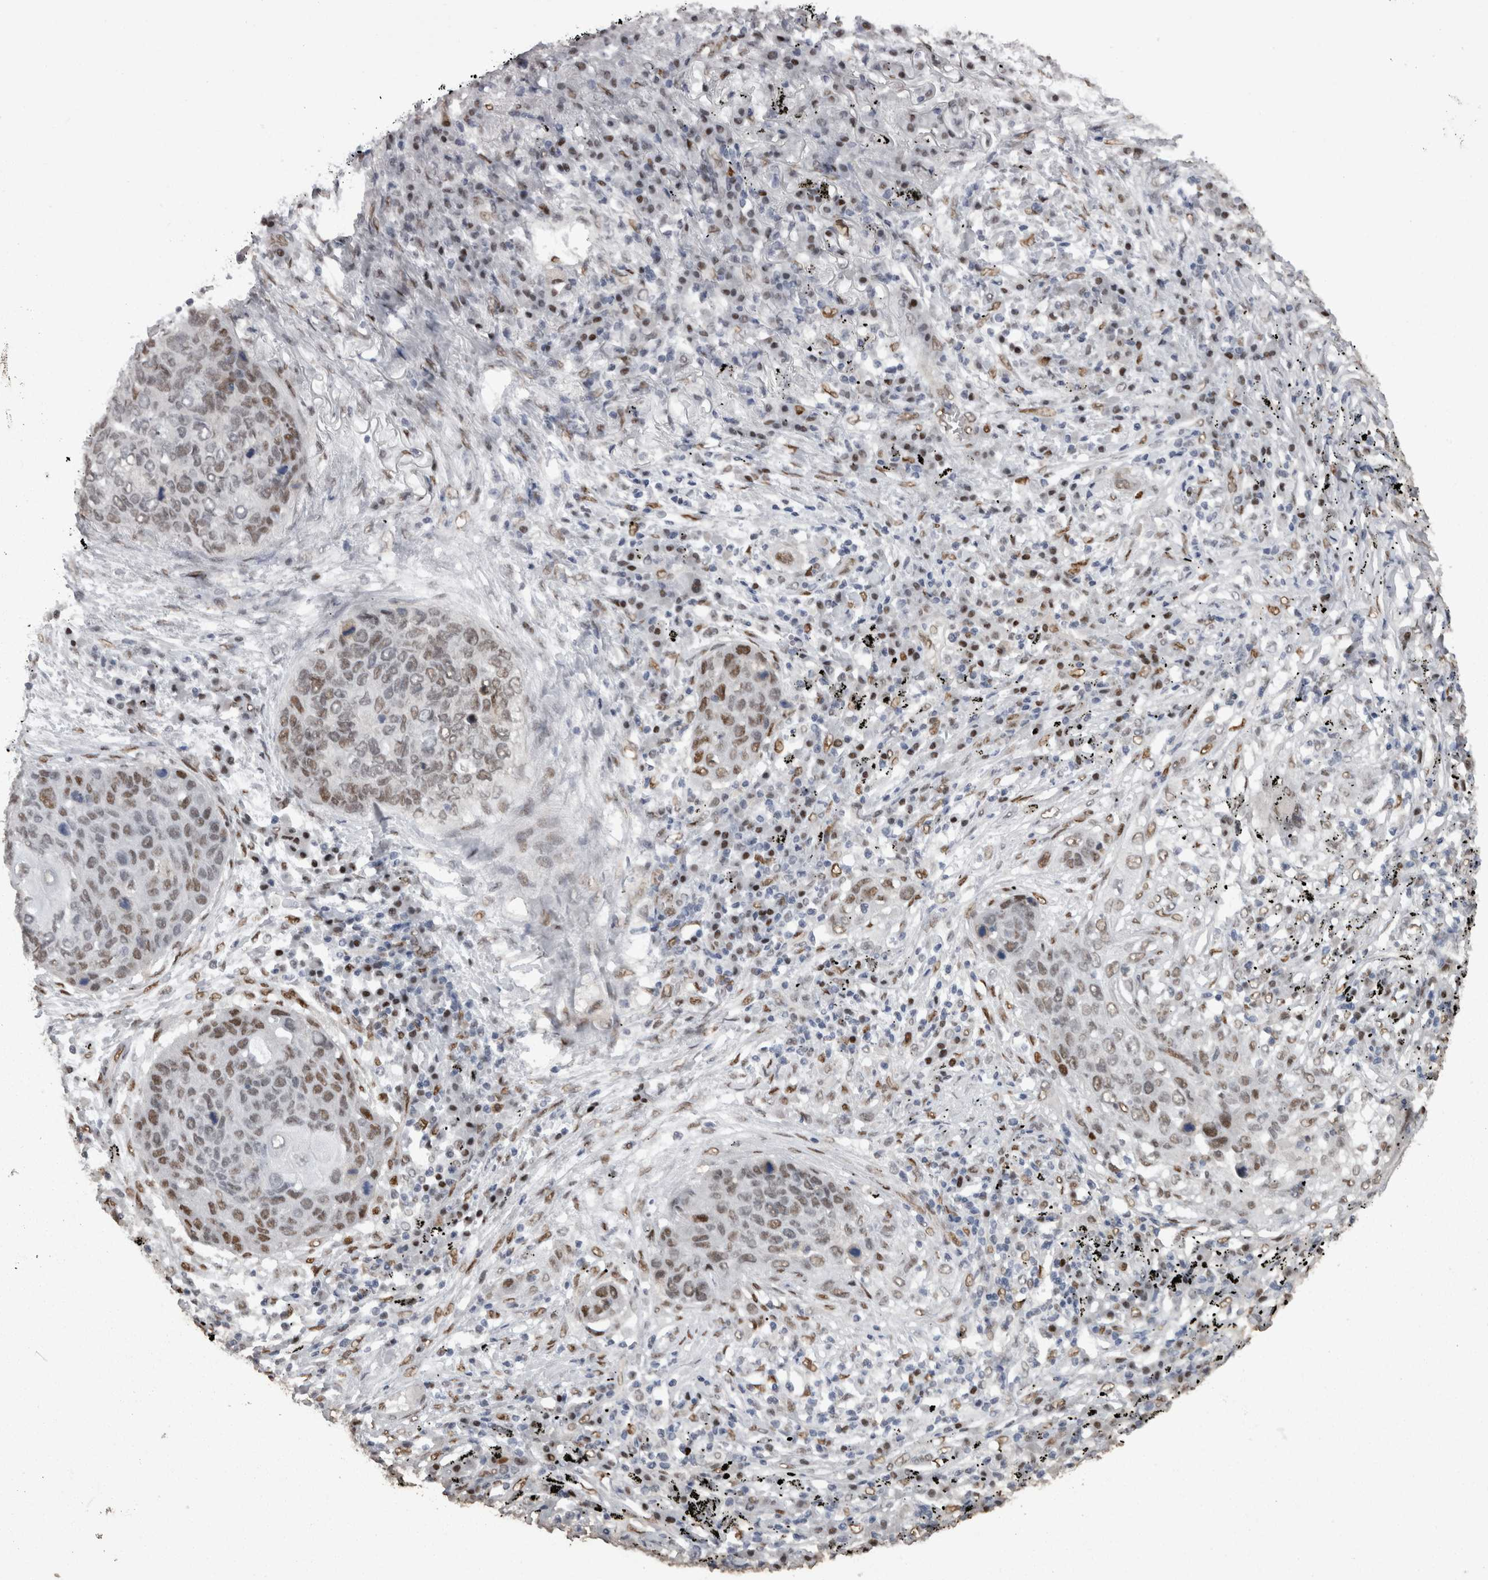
{"staining": {"intensity": "moderate", "quantity": "25%-75%", "location": "nuclear"}, "tissue": "lung cancer", "cell_type": "Tumor cells", "image_type": "cancer", "snomed": [{"axis": "morphology", "description": "Squamous cell carcinoma, NOS"}, {"axis": "topography", "description": "Lung"}], "caption": "Protein analysis of lung squamous cell carcinoma tissue reveals moderate nuclear expression in approximately 25%-75% of tumor cells.", "gene": "C1orf54", "patient": {"sex": "female", "age": 63}}